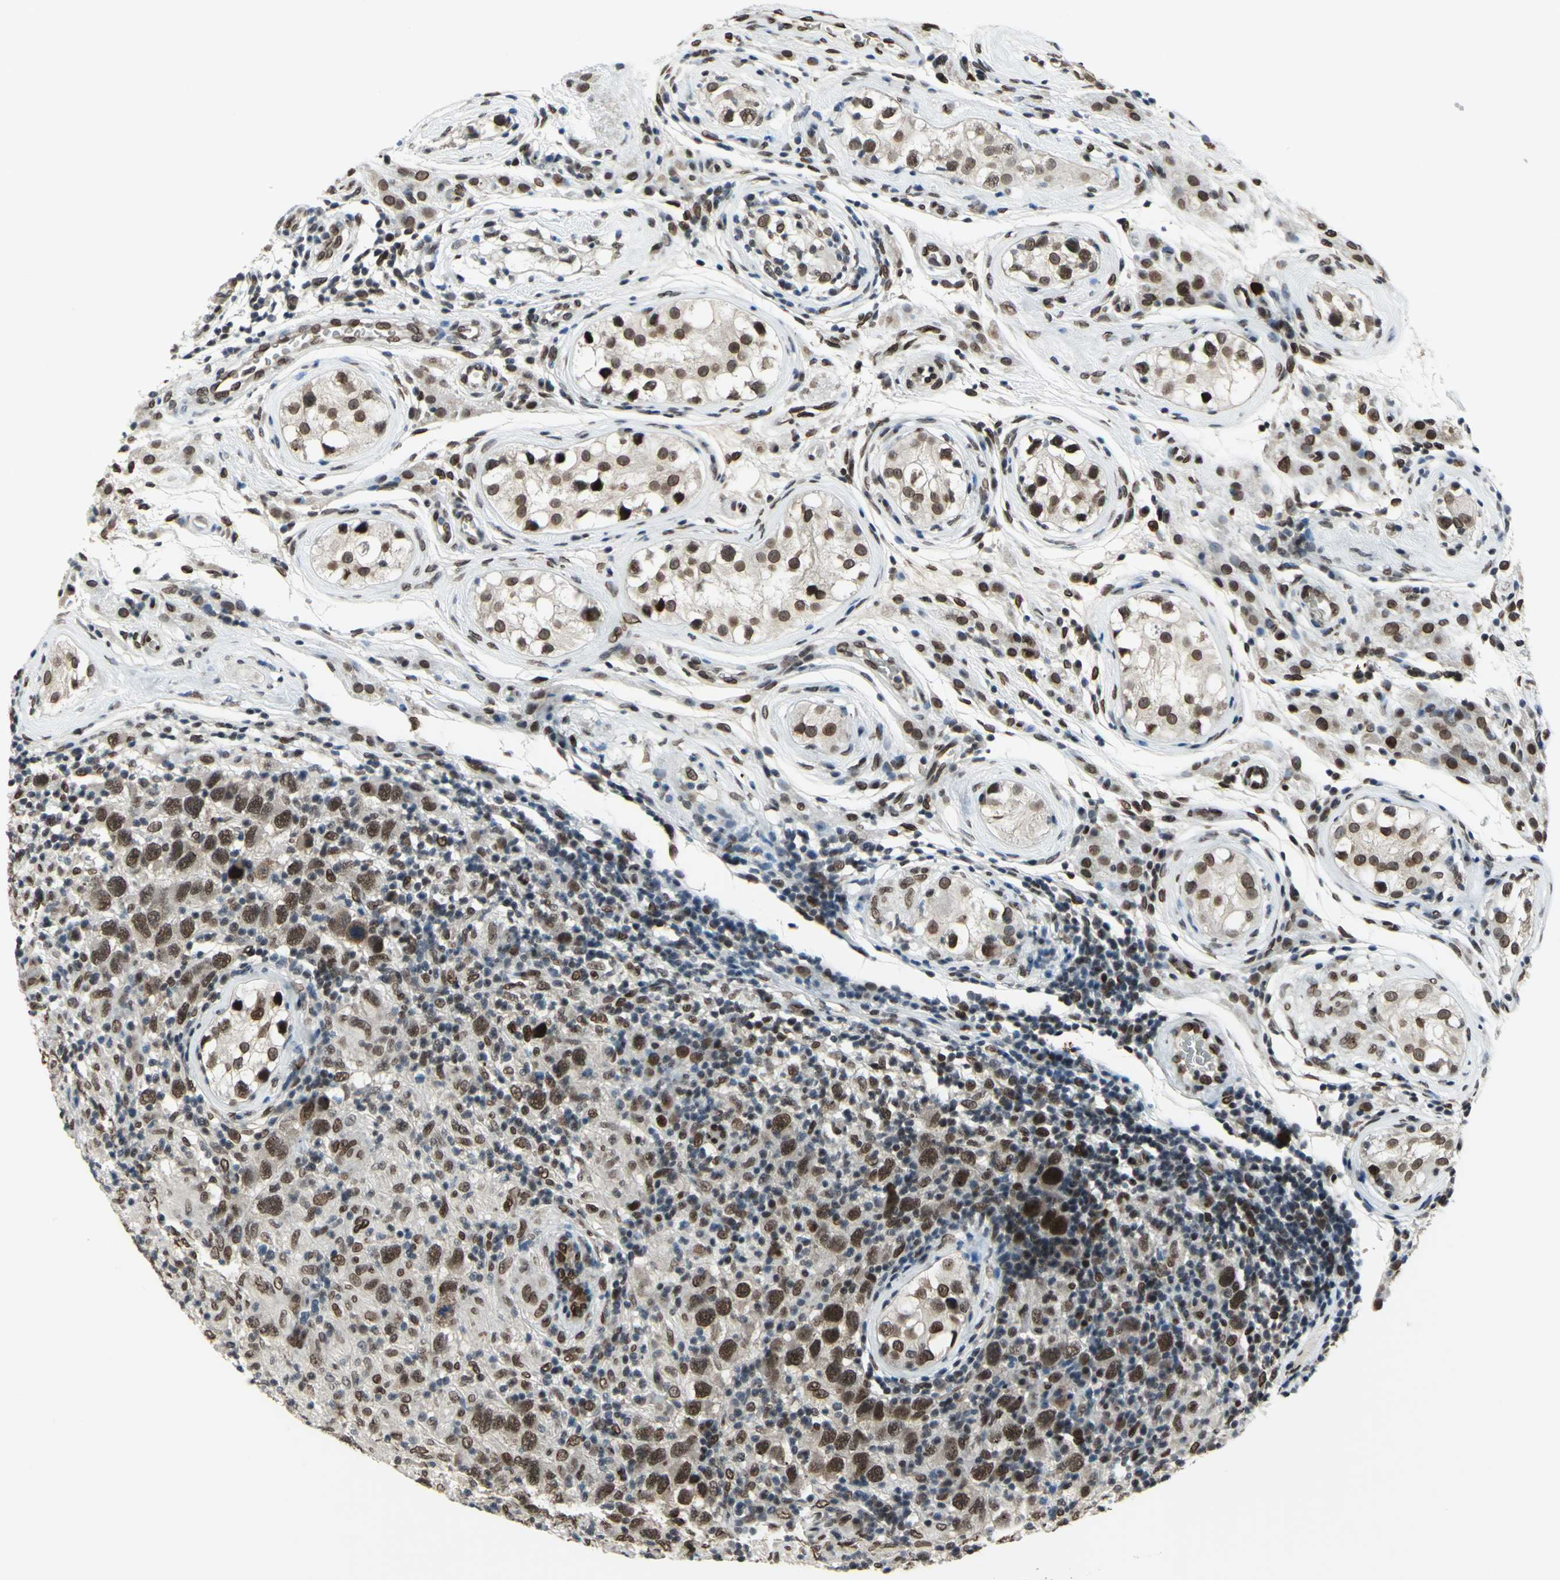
{"staining": {"intensity": "strong", "quantity": ">75%", "location": "cytoplasmic/membranous,nuclear"}, "tissue": "testis cancer", "cell_type": "Tumor cells", "image_type": "cancer", "snomed": [{"axis": "morphology", "description": "Carcinoma, Embryonal, NOS"}, {"axis": "topography", "description": "Testis"}], "caption": "Immunohistochemical staining of testis cancer (embryonal carcinoma) reveals high levels of strong cytoplasmic/membranous and nuclear staining in approximately >75% of tumor cells.", "gene": "ISY1", "patient": {"sex": "male", "age": 21}}